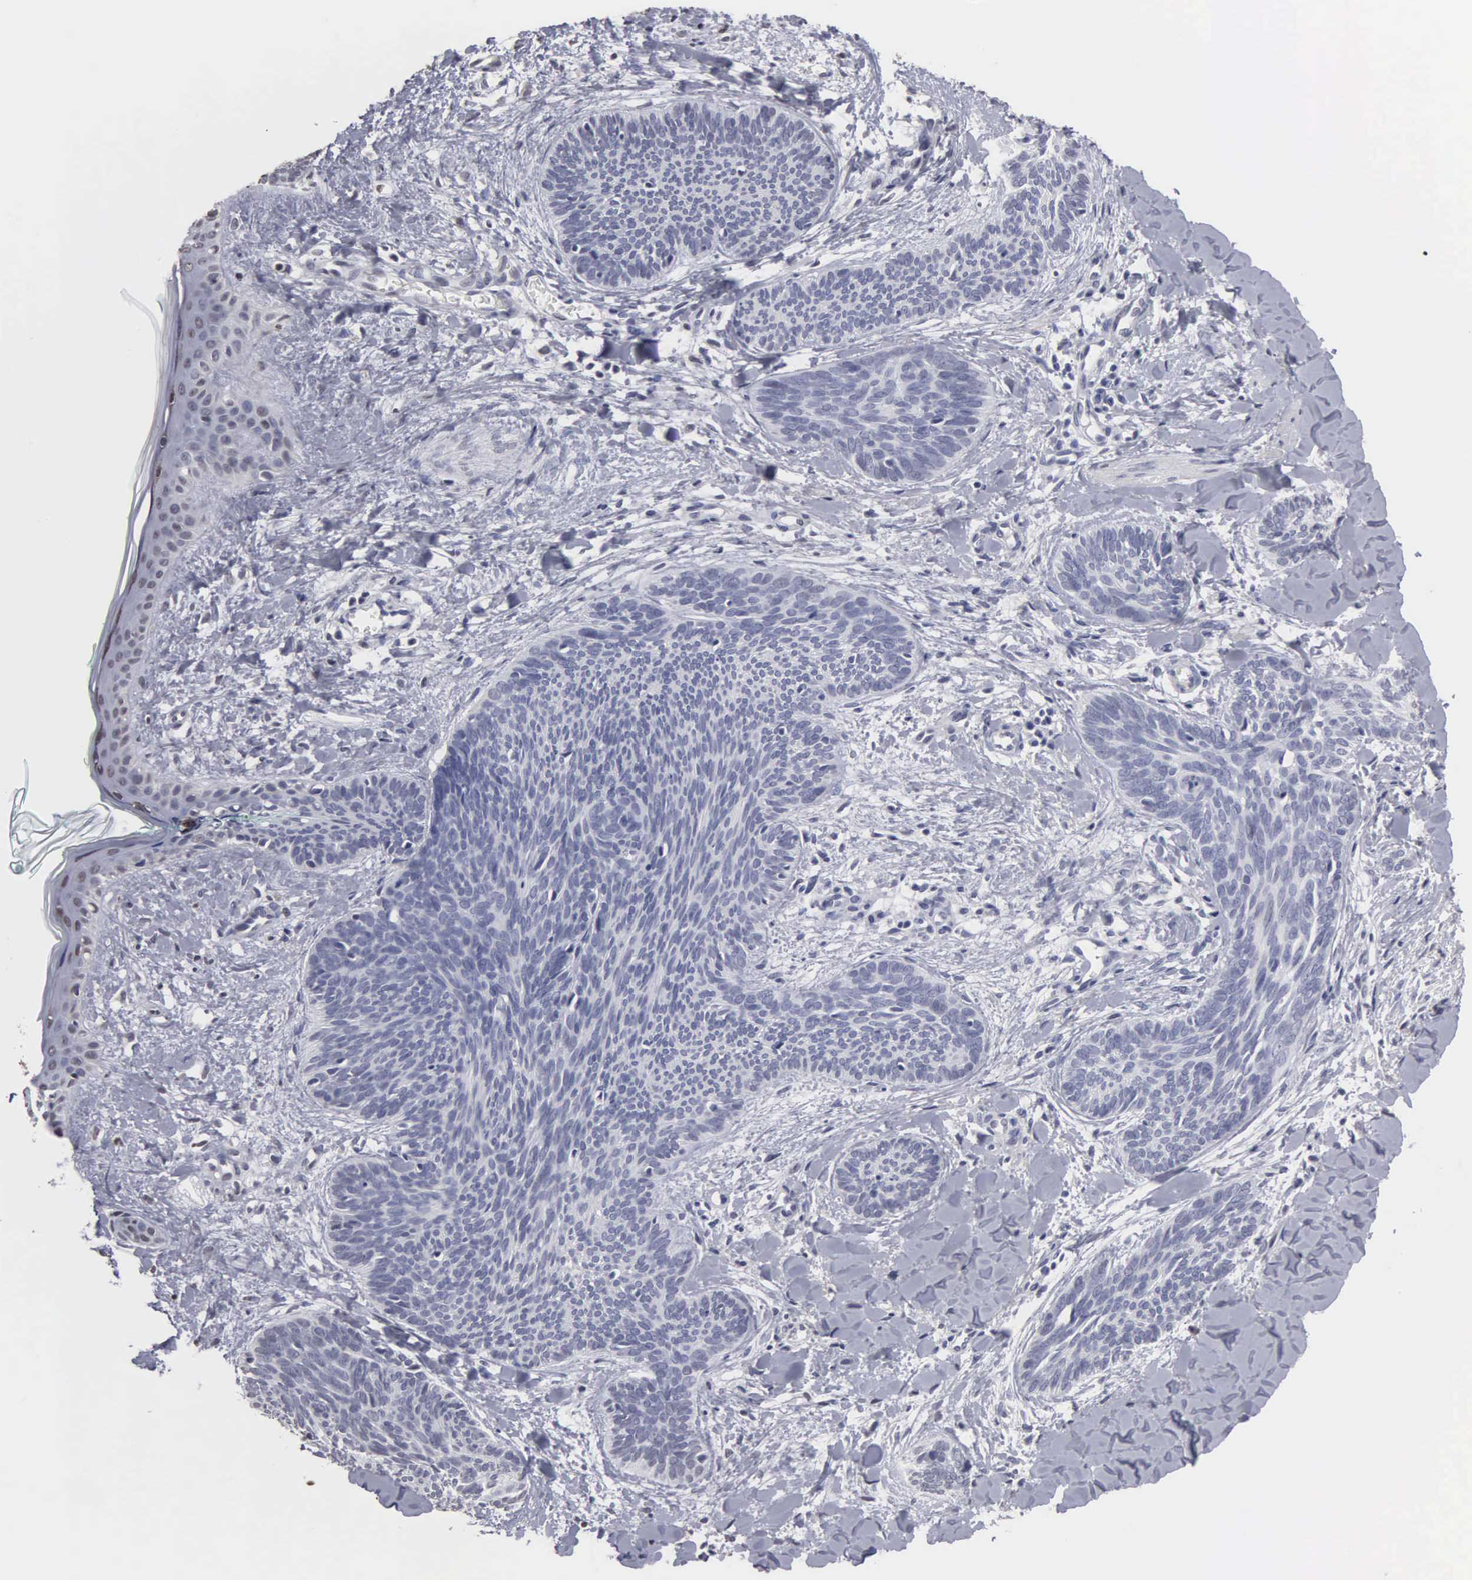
{"staining": {"intensity": "negative", "quantity": "none", "location": "none"}, "tissue": "skin cancer", "cell_type": "Tumor cells", "image_type": "cancer", "snomed": [{"axis": "morphology", "description": "Basal cell carcinoma"}, {"axis": "topography", "description": "Skin"}], "caption": "Tumor cells are negative for brown protein staining in basal cell carcinoma (skin).", "gene": "UPB1", "patient": {"sex": "female", "age": 81}}